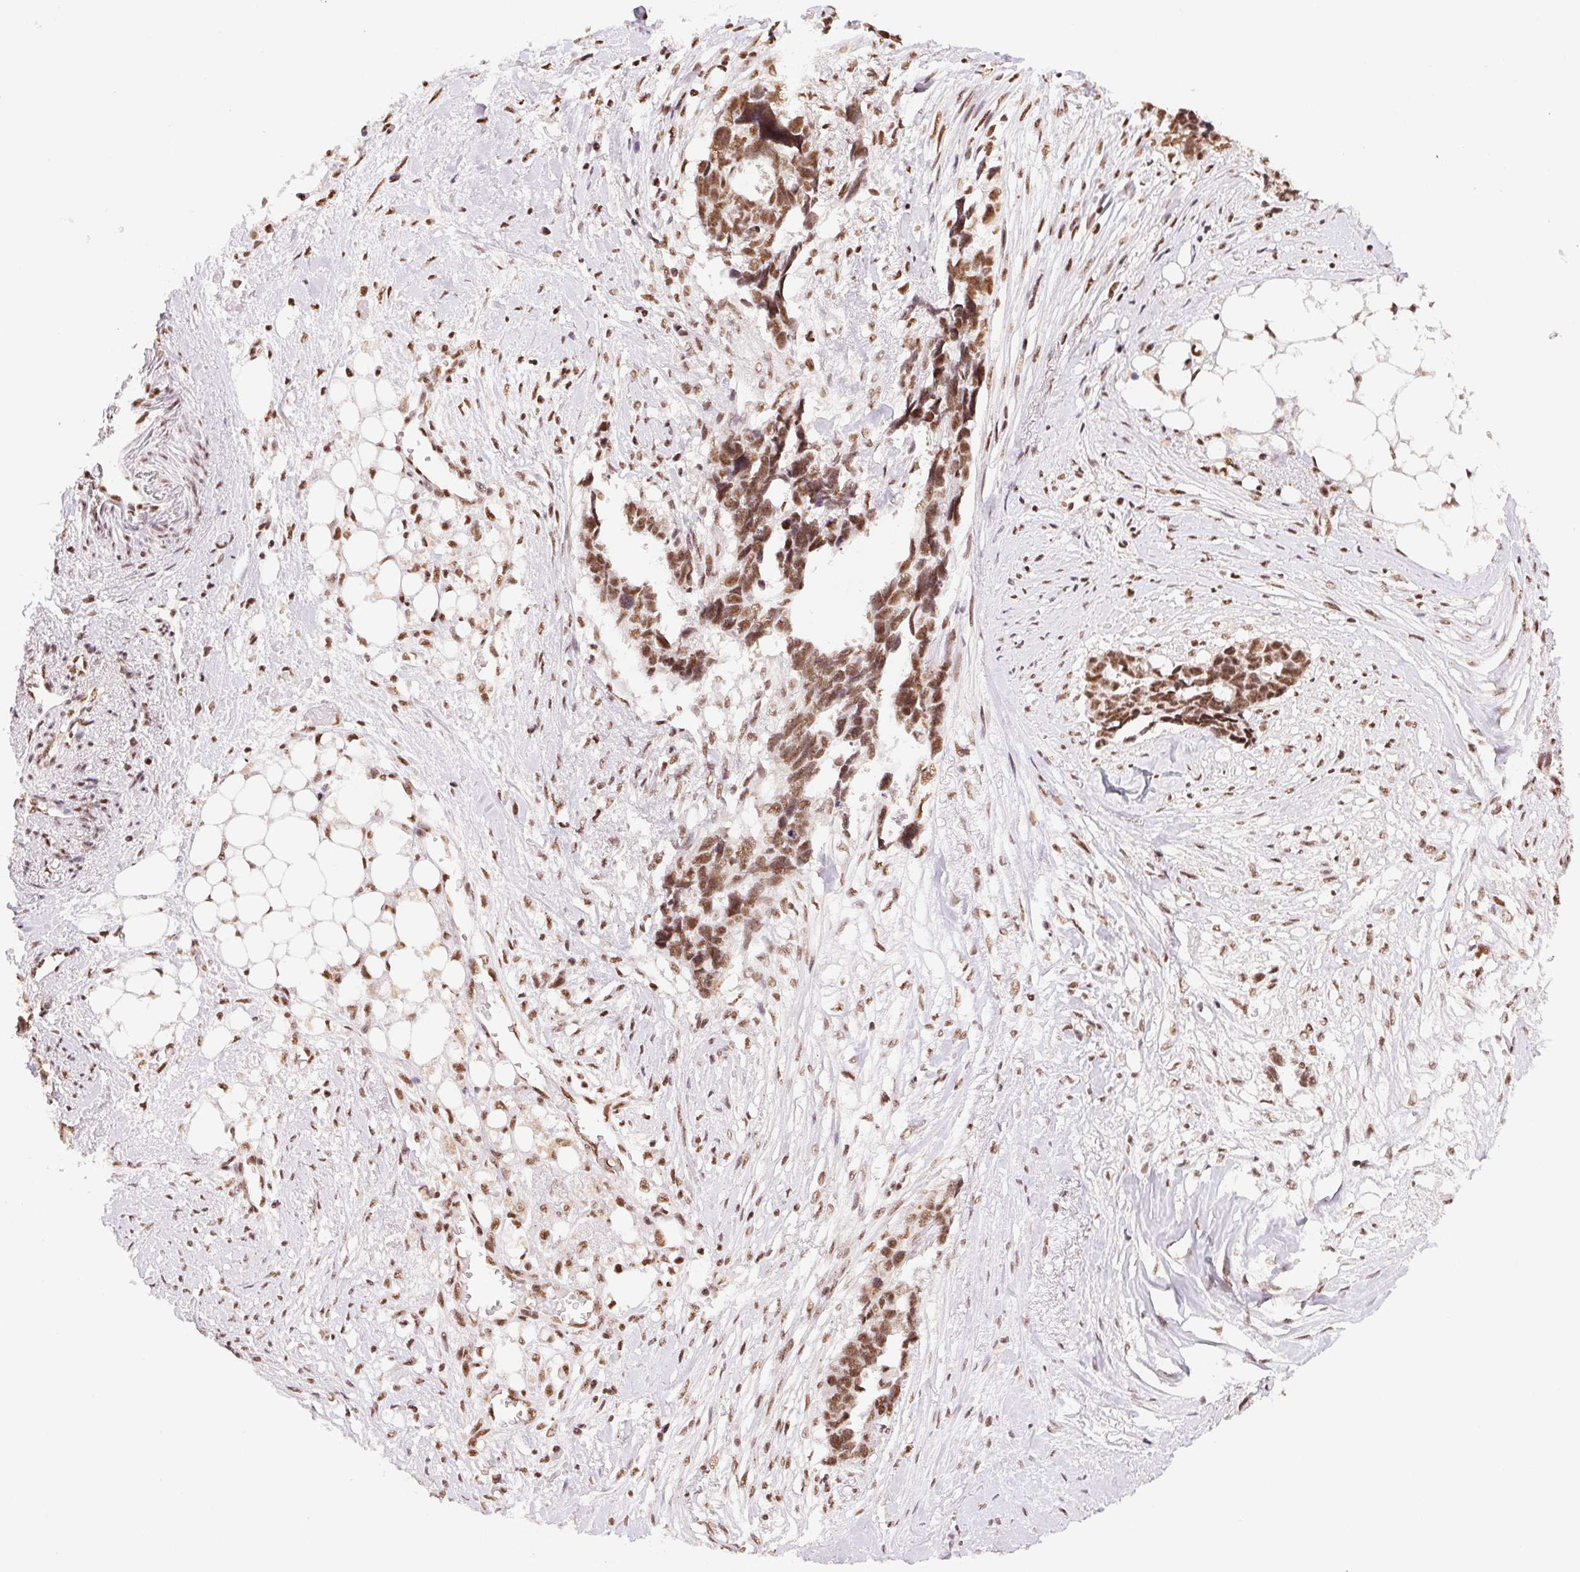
{"staining": {"intensity": "moderate", "quantity": ">75%", "location": "nuclear"}, "tissue": "ovarian cancer", "cell_type": "Tumor cells", "image_type": "cancer", "snomed": [{"axis": "morphology", "description": "Cystadenocarcinoma, serous, NOS"}, {"axis": "topography", "description": "Ovary"}], "caption": "Protein staining demonstrates moderate nuclear expression in approximately >75% of tumor cells in ovarian cancer.", "gene": "IK", "patient": {"sex": "female", "age": 69}}